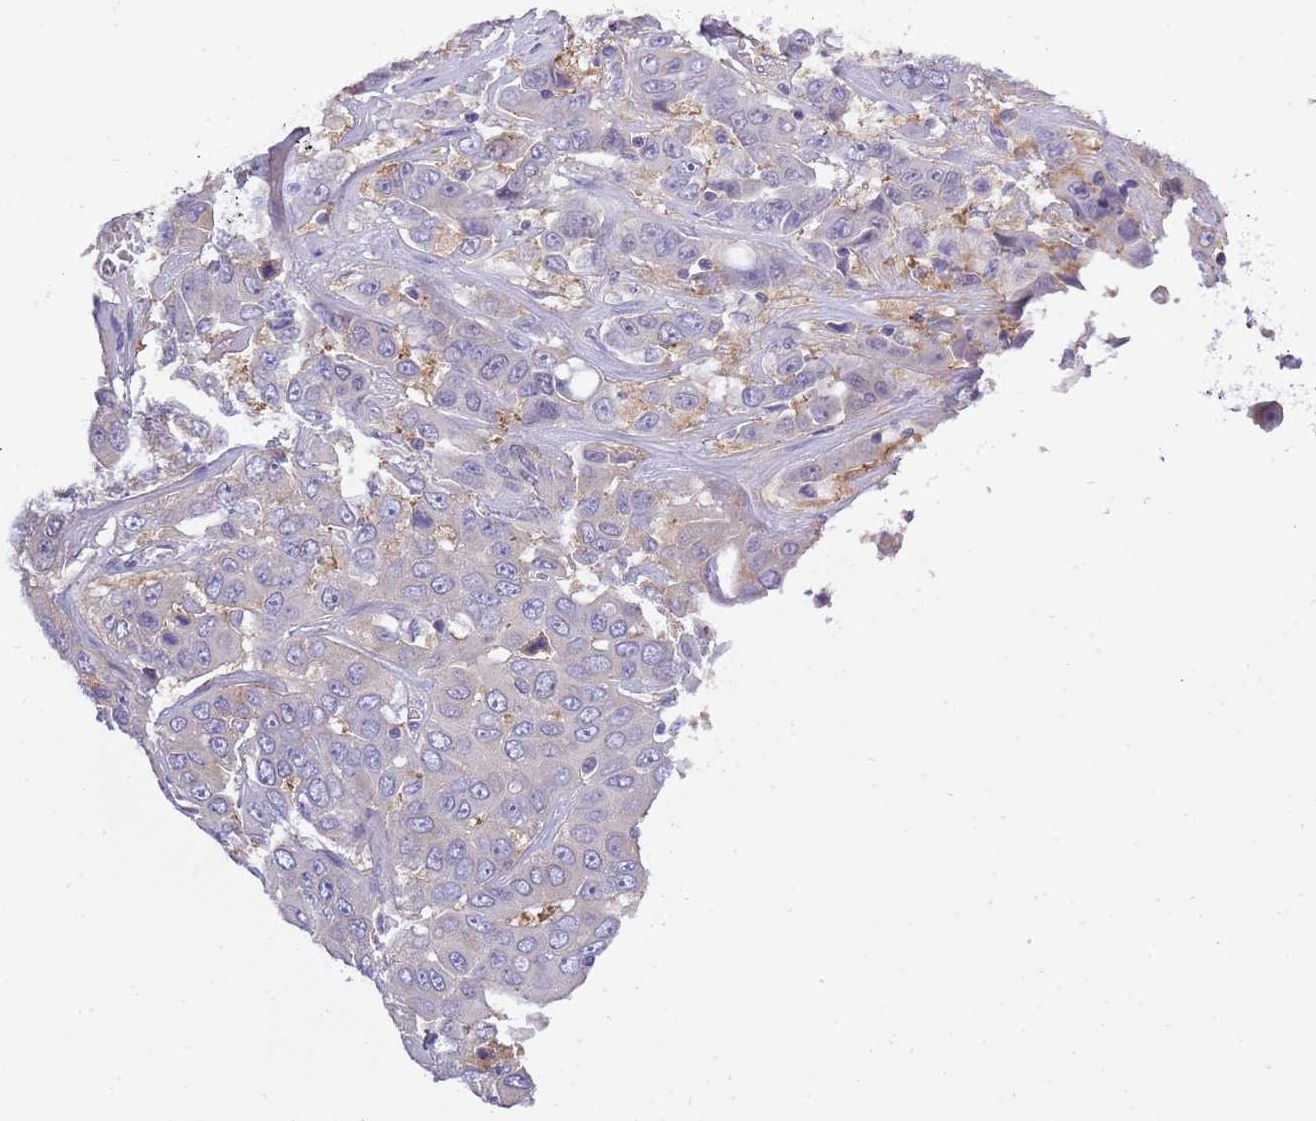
{"staining": {"intensity": "negative", "quantity": "none", "location": "none"}, "tissue": "liver cancer", "cell_type": "Tumor cells", "image_type": "cancer", "snomed": [{"axis": "morphology", "description": "Cholangiocarcinoma"}, {"axis": "topography", "description": "Liver"}], "caption": "An image of human cholangiocarcinoma (liver) is negative for staining in tumor cells. (DAB (3,3'-diaminobenzidine) IHC, high magnification).", "gene": "STIP1", "patient": {"sex": "female", "age": 52}}